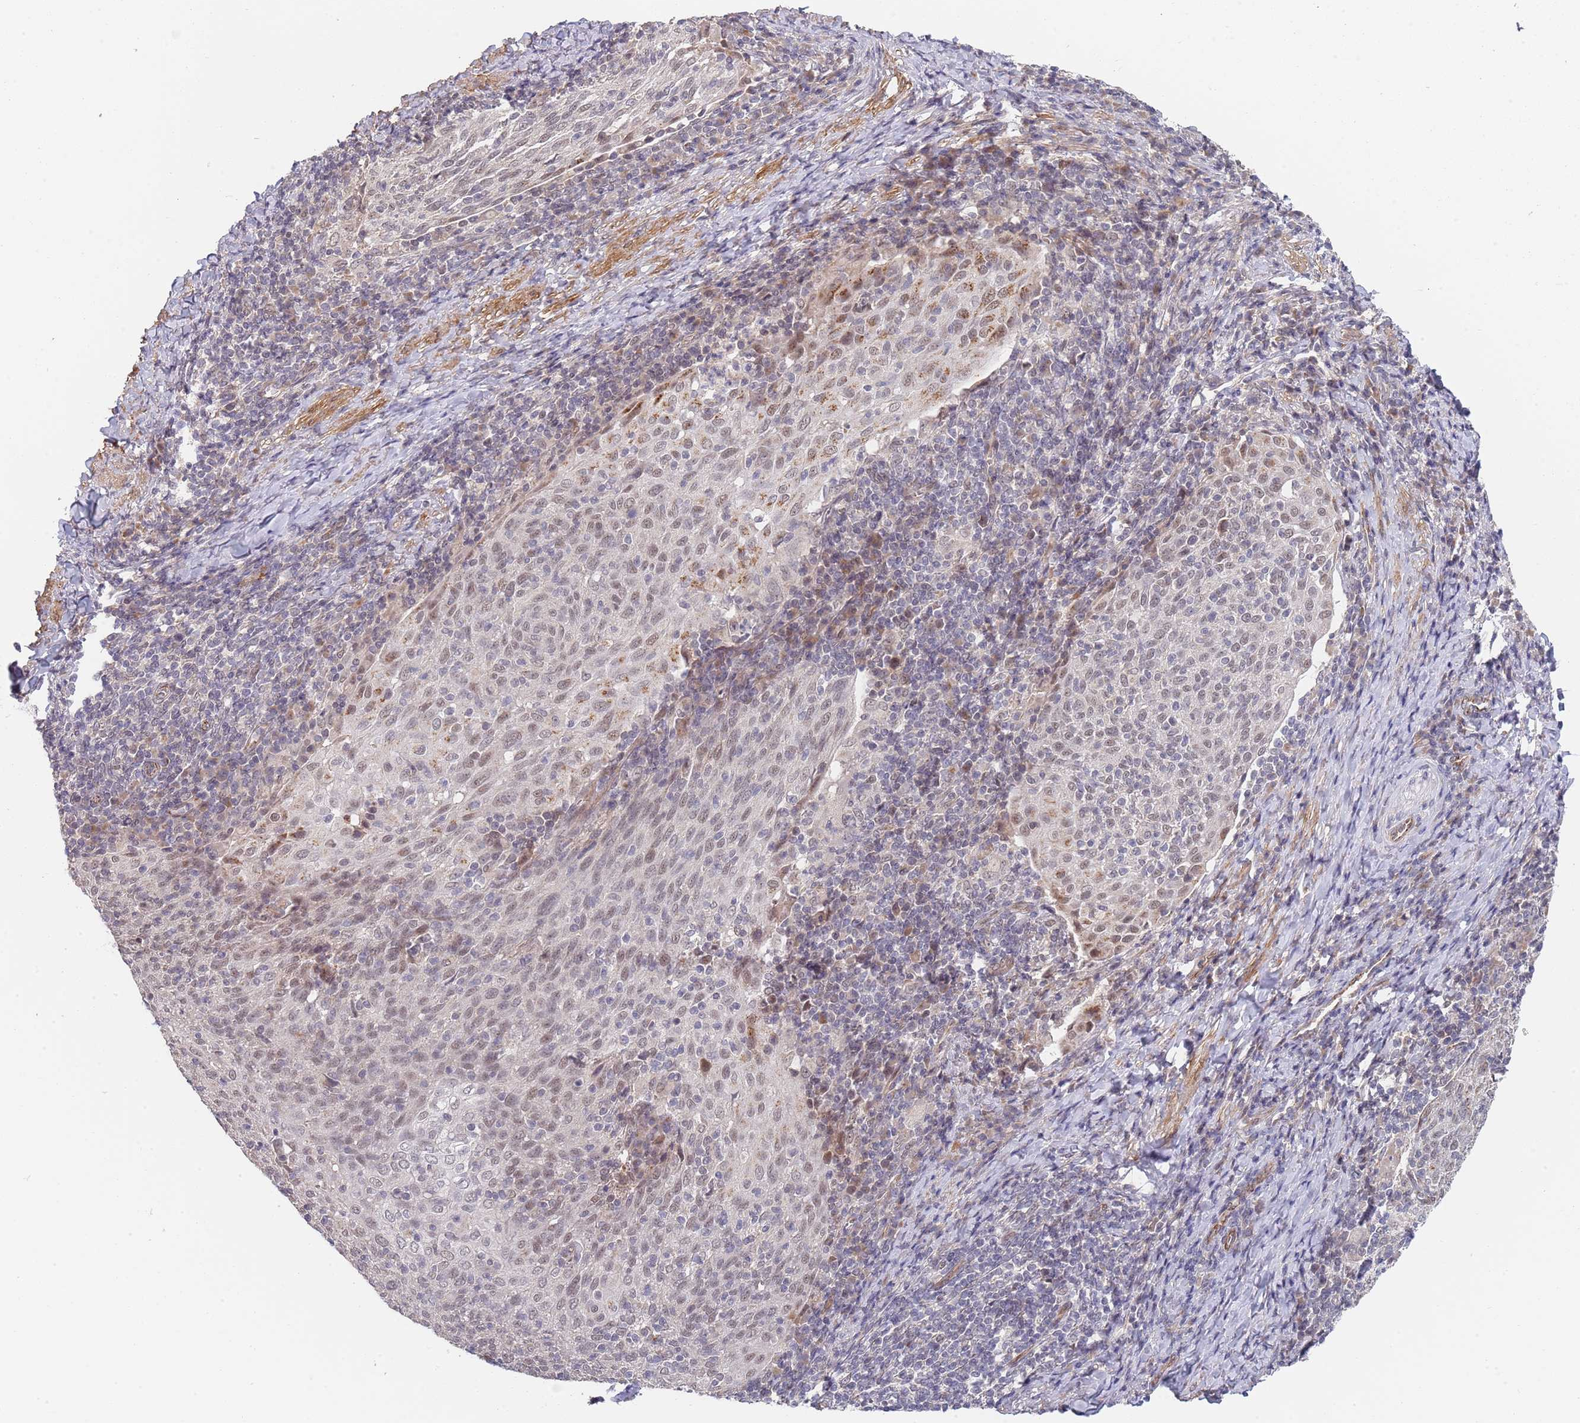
{"staining": {"intensity": "weak", "quantity": "<25%", "location": "nuclear"}, "tissue": "cervical cancer", "cell_type": "Tumor cells", "image_type": "cancer", "snomed": [{"axis": "morphology", "description": "Squamous cell carcinoma, NOS"}, {"axis": "topography", "description": "Cervix"}], "caption": "The IHC histopathology image has no significant expression in tumor cells of cervical cancer (squamous cell carcinoma) tissue.", "gene": "B4GALT4", "patient": {"sex": "female", "age": 52}}